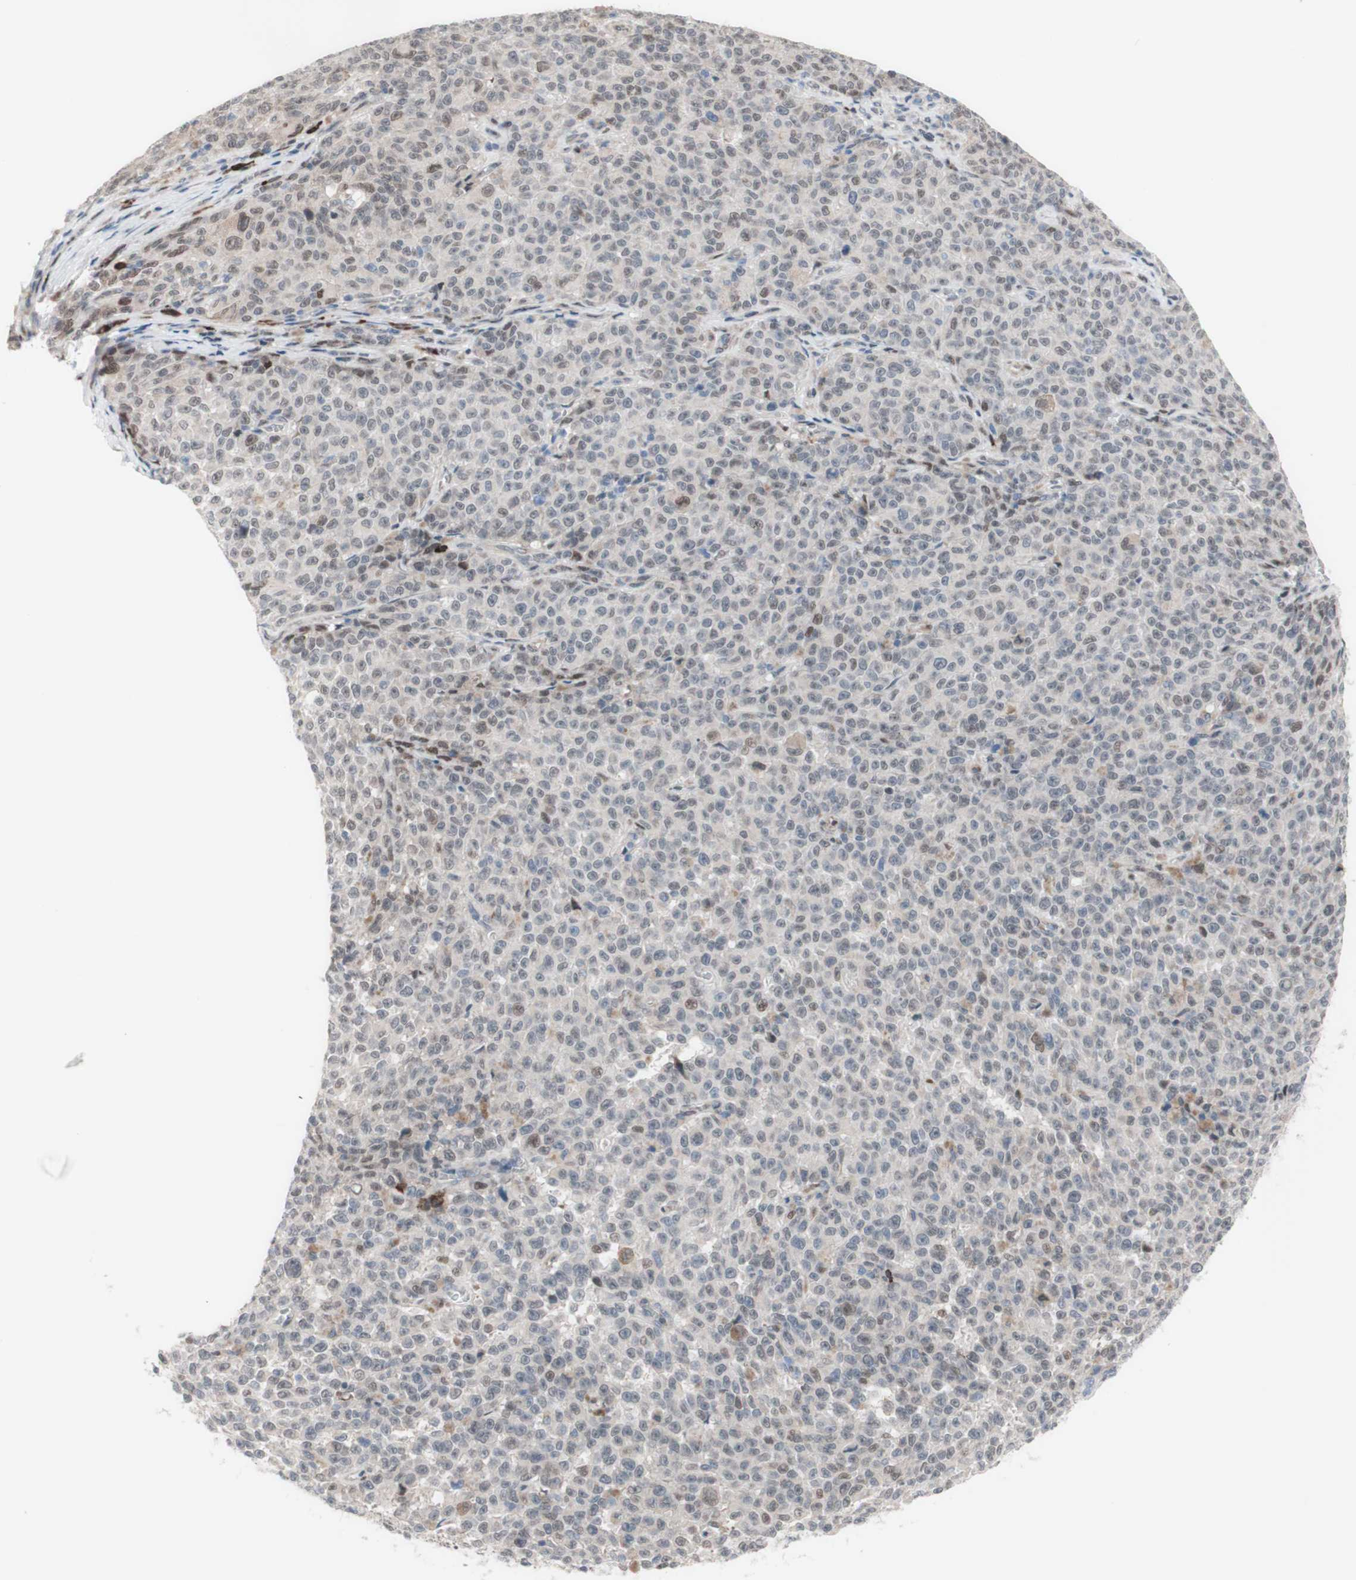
{"staining": {"intensity": "weak", "quantity": "<25%", "location": "cytoplasmic/membranous,nuclear"}, "tissue": "melanoma", "cell_type": "Tumor cells", "image_type": "cancer", "snomed": [{"axis": "morphology", "description": "Malignant melanoma, NOS"}, {"axis": "topography", "description": "Skin"}], "caption": "This is a histopathology image of IHC staining of melanoma, which shows no staining in tumor cells.", "gene": "PHTF2", "patient": {"sex": "female", "age": 82}}